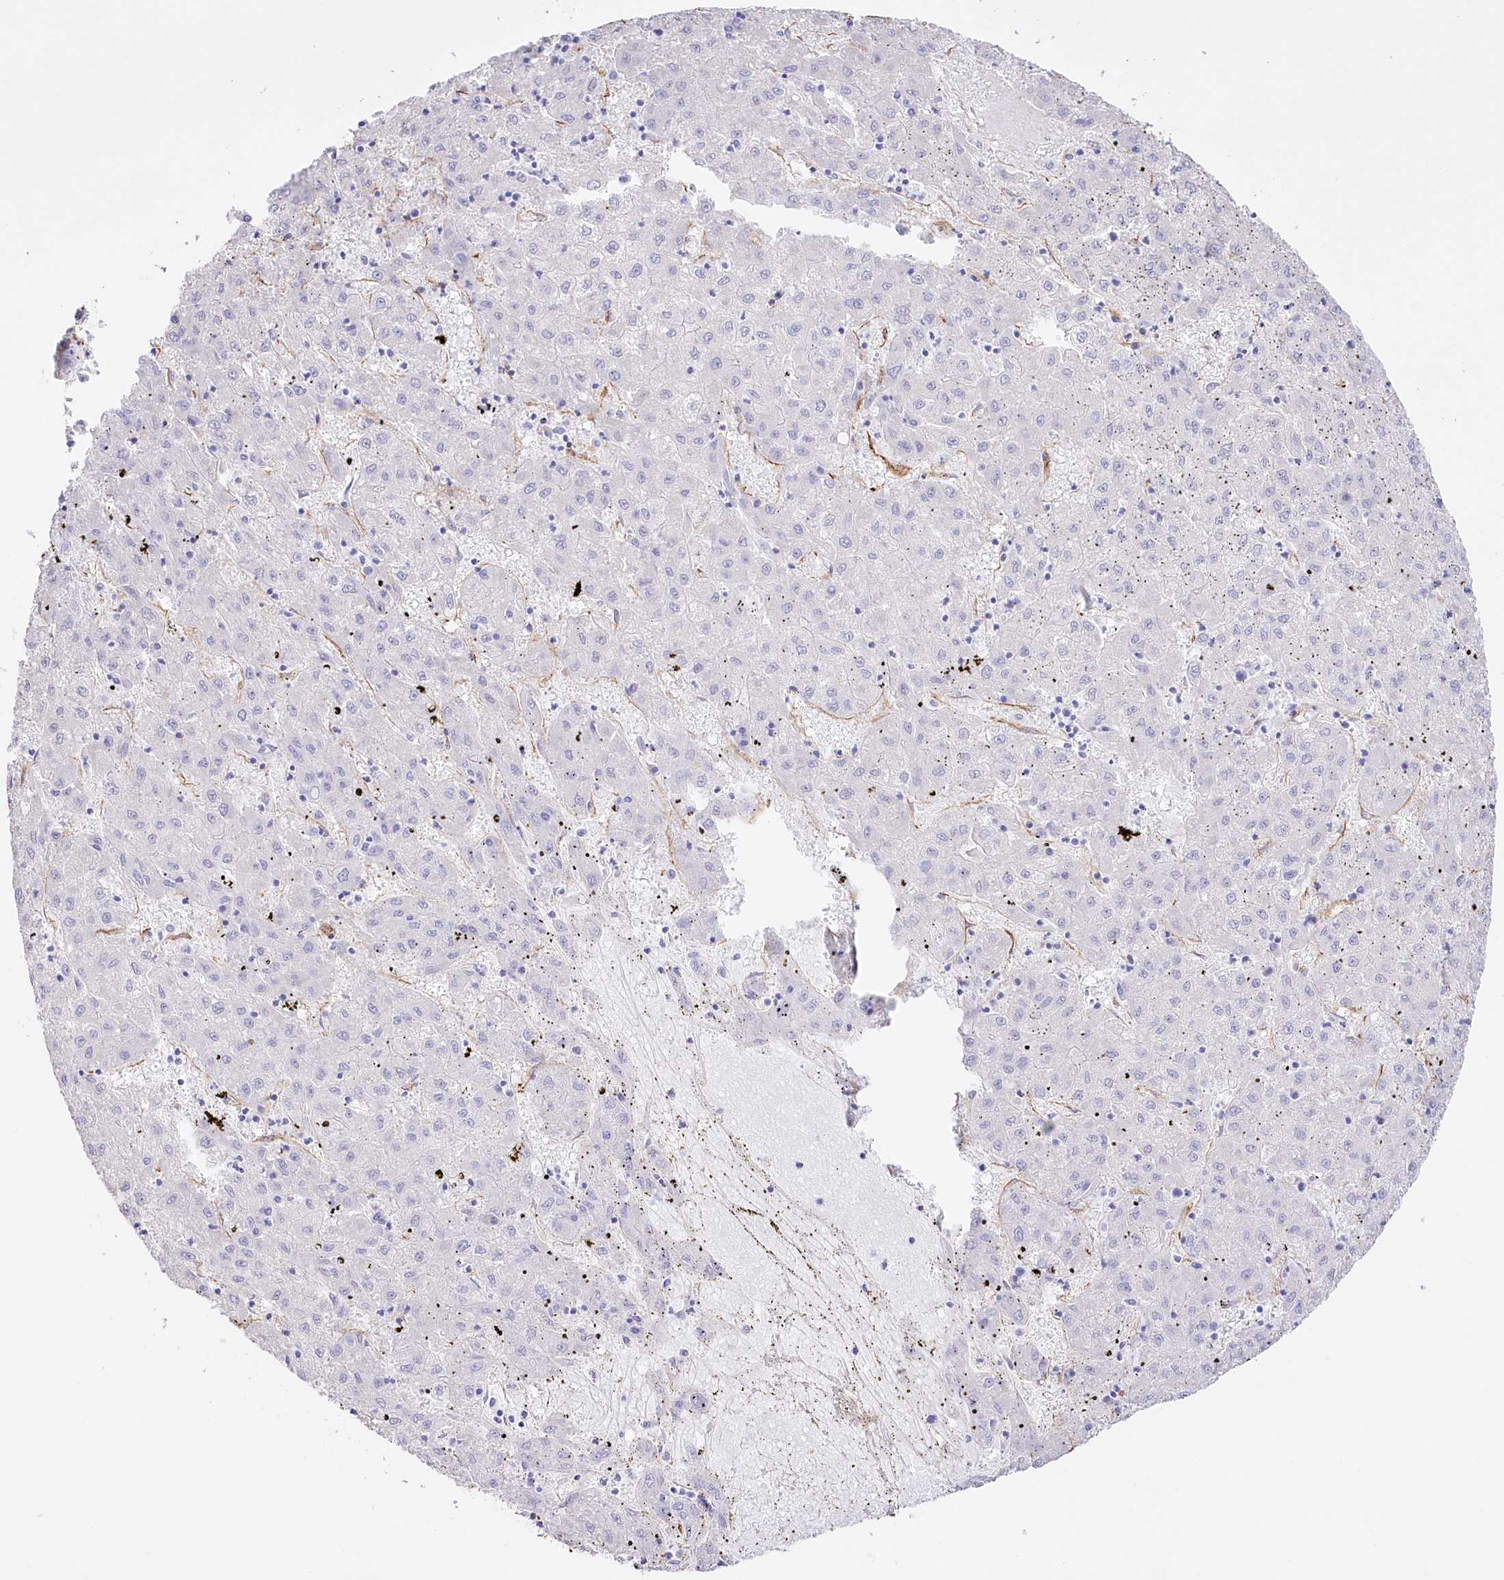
{"staining": {"intensity": "negative", "quantity": "none", "location": "none"}, "tissue": "liver cancer", "cell_type": "Tumor cells", "image_type": "cancer", "snomed": [{"axis": "morphology", "description": "Carcinoma, Hepatocellular, NOS"}, {"axis": "topography", "description": "Liver"}], "caption": "Tumor cells are negative for brown protein staining in liver cancer.", "gene": "SLC39A10", "patient": {"sex": "male", "age": 72}}